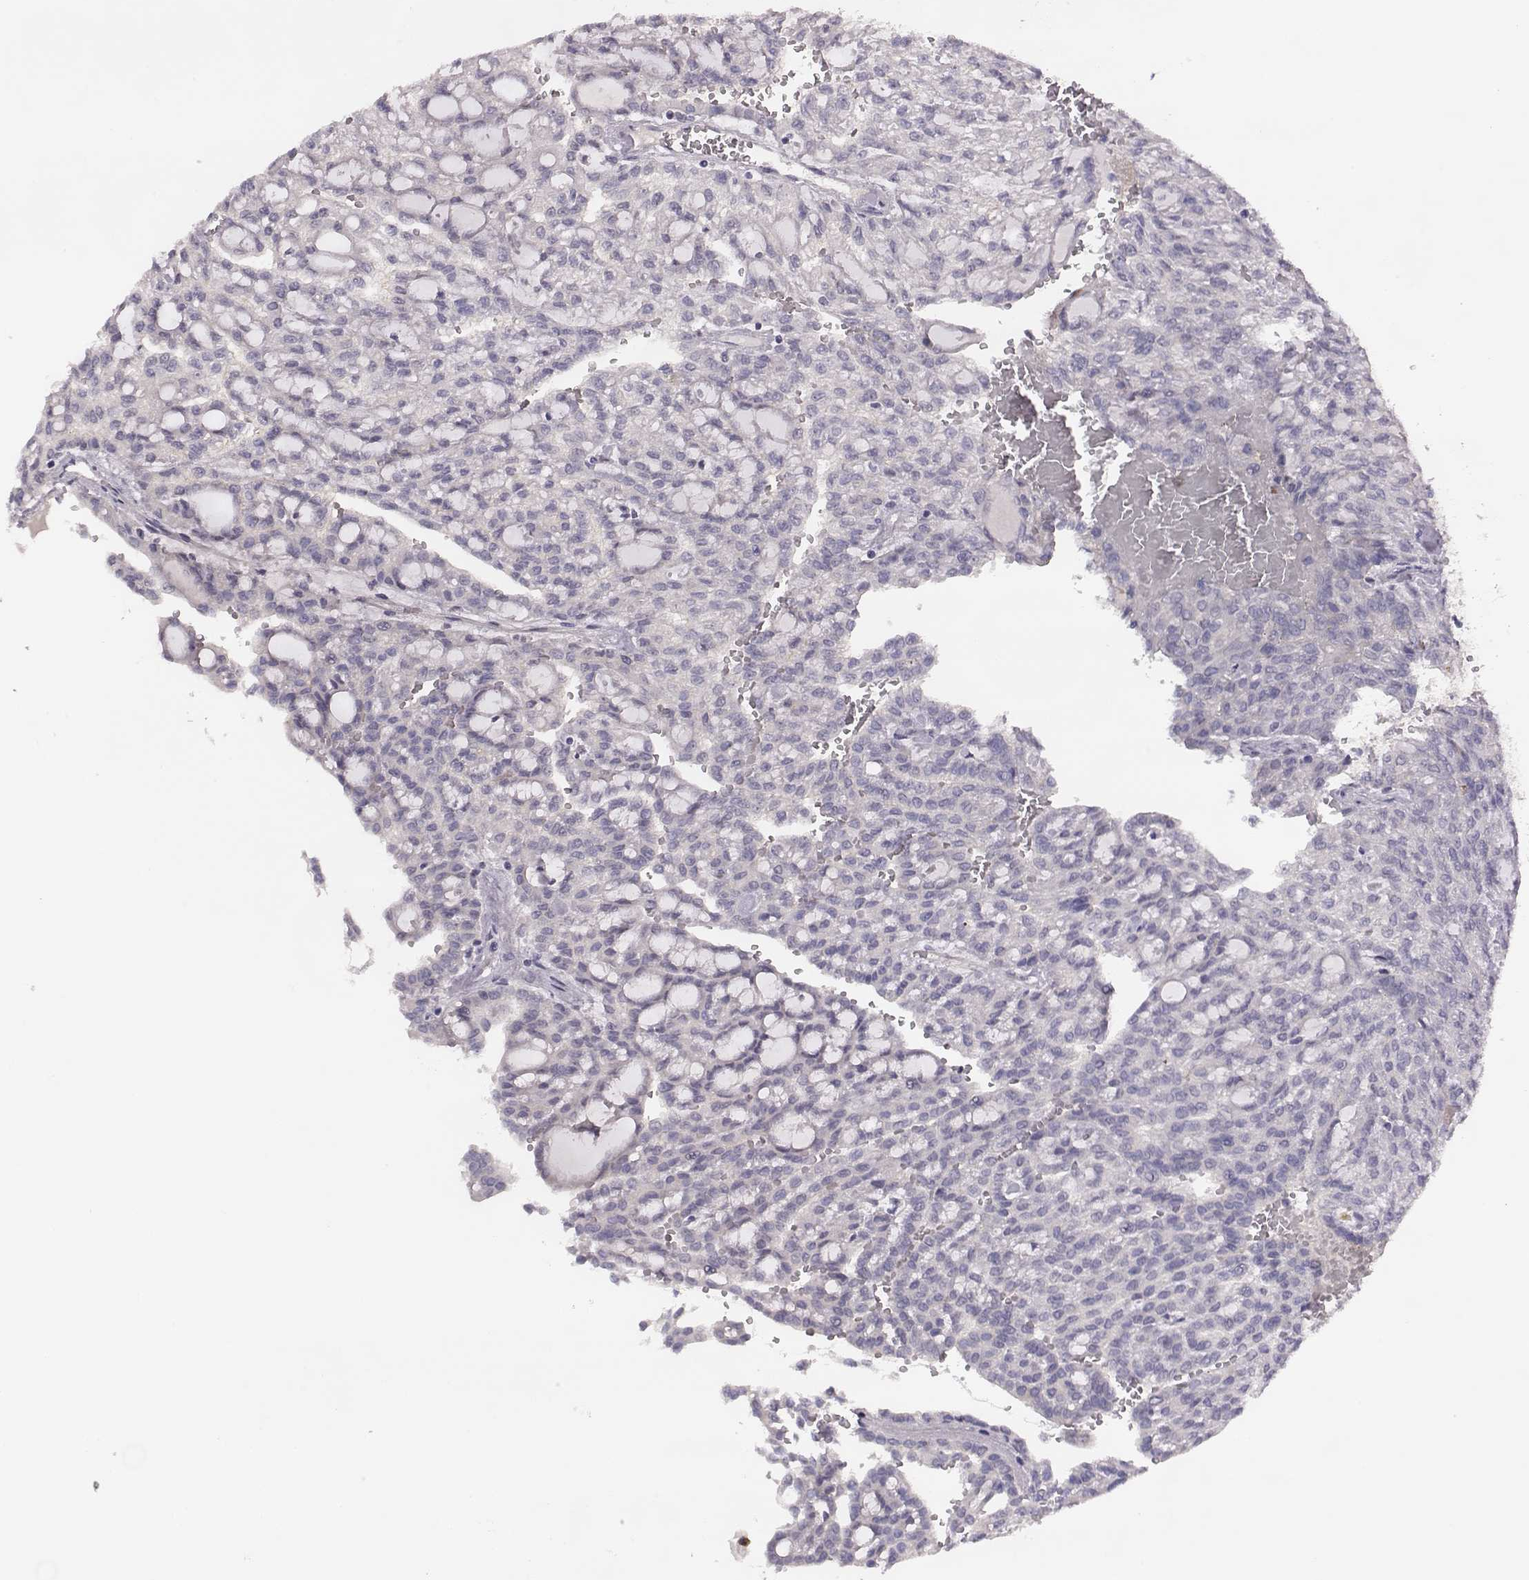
{"staining": {"intensity": "negative", "quantity": "none", "location": "none"}, "tissue": "renal cancer", "cell_type": "Tumor cells", "image_type": "cancer", "snomed": [{"axis": "morphology", "description": "Adenocarcinoma, NOS"}, {"axis": "topography", "description": "Kidney"}], "caption": "Tumor cells show no significant protein staining in renal cancer (adenocarcinoma).", "gene": "KMO", "patient": {"sex": "male", "age": 63}}